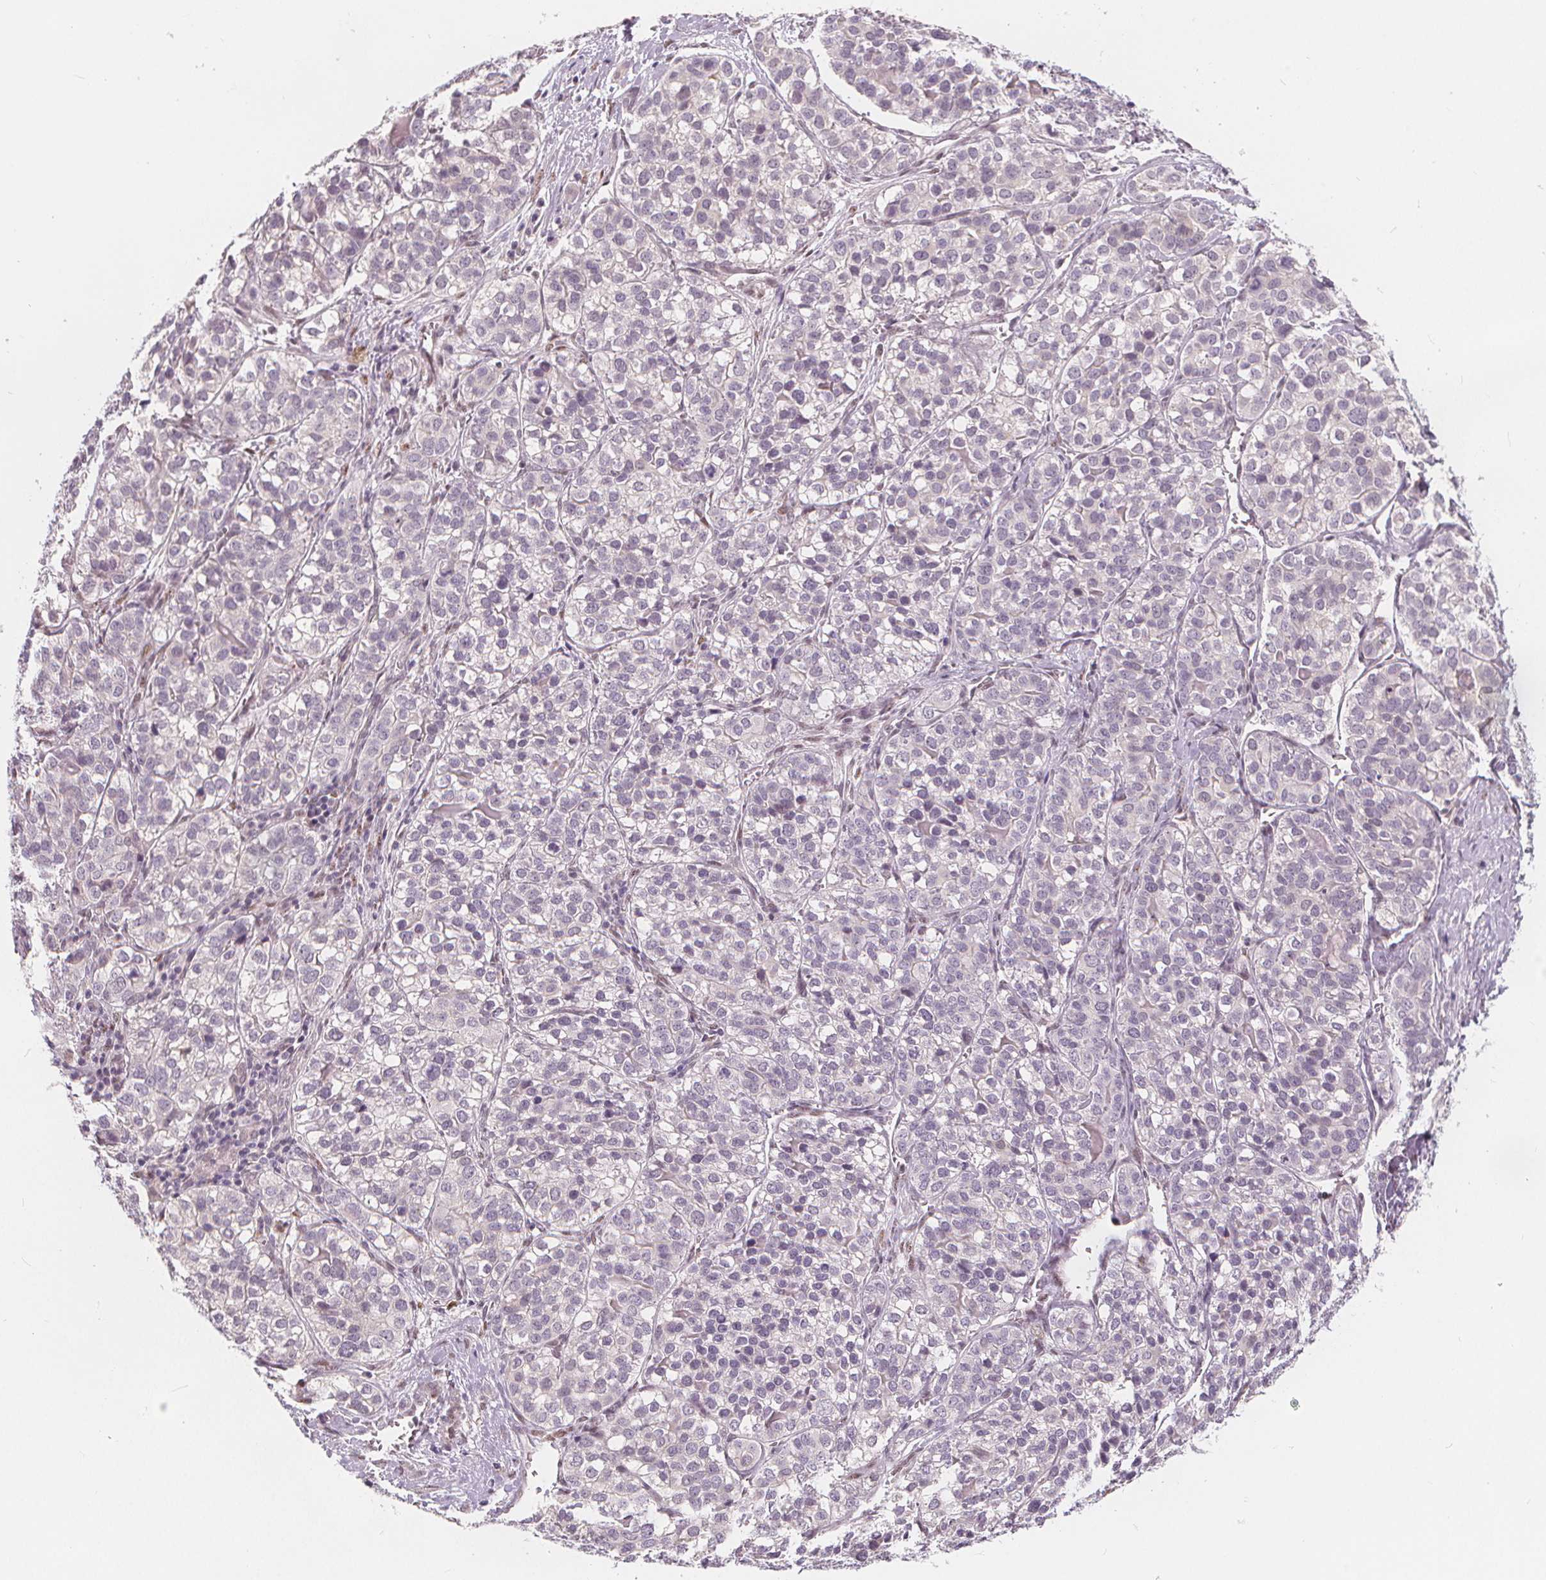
{"staining": {"intensity": "negative", "quantity": "none", "location": "none"}, "tissue": "liver cancer", "cell_type": "Tumor cells", "image_type": "cancer", "snomed": [{"axis": "morphology", "description": "Cholangiocarcinoma"}, {"axis": "topography", "description": "Liver"}], "caption": "The immunohistochemistry histopathology image has no significant positivity in tumor cells of cholangiocarcinoma (liver) tissue. Brightfield microscopy of IHC stained with DAB (3,3'-diaminobenzidine) (brown) and hematoxylin (blue), captured at high magnification.", "gene": "DRC3", "patient": {"sex": "male", "age": 56}}